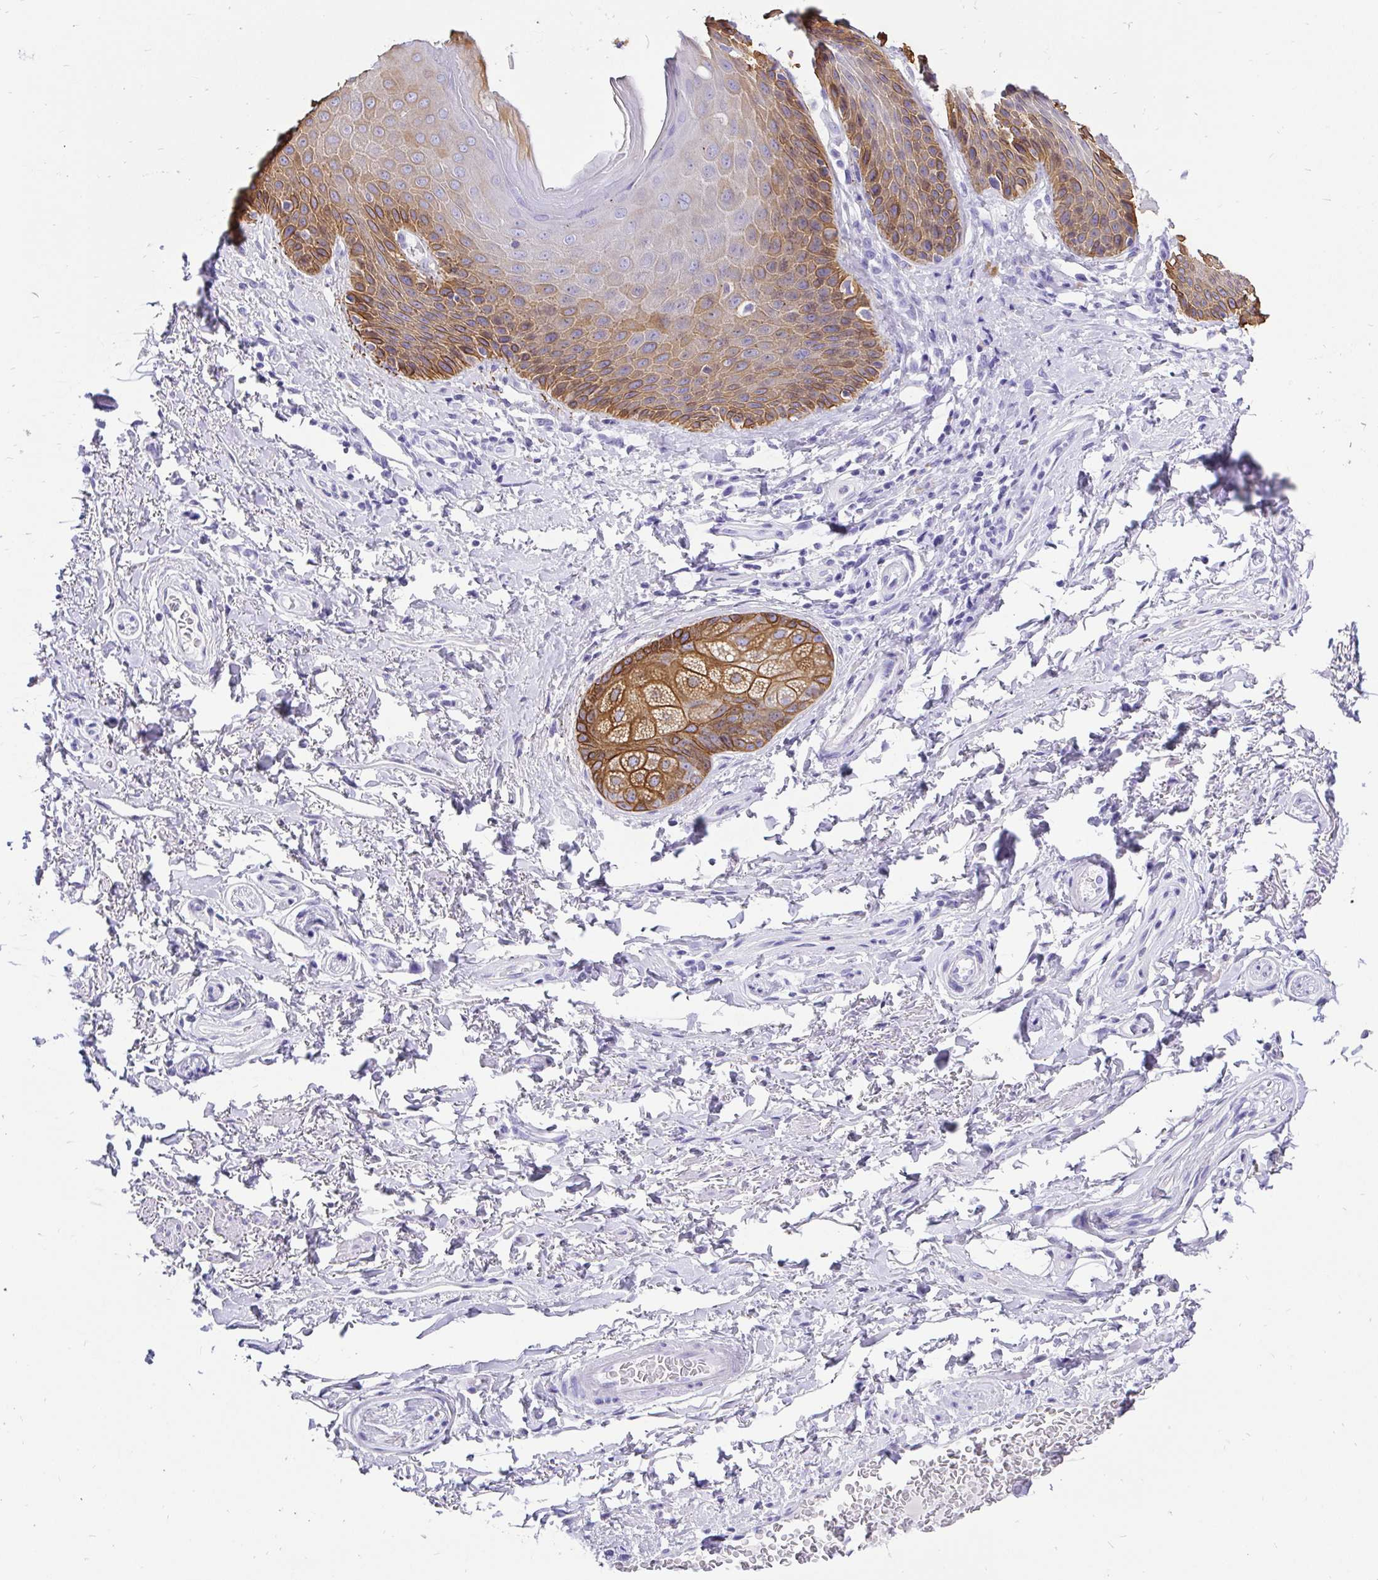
{"staining": {"intensity": "negative", "quantity": "none", "location": "none"}, "tissue": "adipose tissue", "cell_type": "Adipocytes", "image_type": "normal", "snomed": [{"axis": "morphology", "description": "Normal tissue, NOS"}, {"axis": "topography", "description": "Peripheral nerve tissue"}], "caption": "The IHC photomicrograph has no significant expression in adipocytes of adipose tissue.", "gene": "KRT13", "patient": {"sex": "male", "age": 51}}